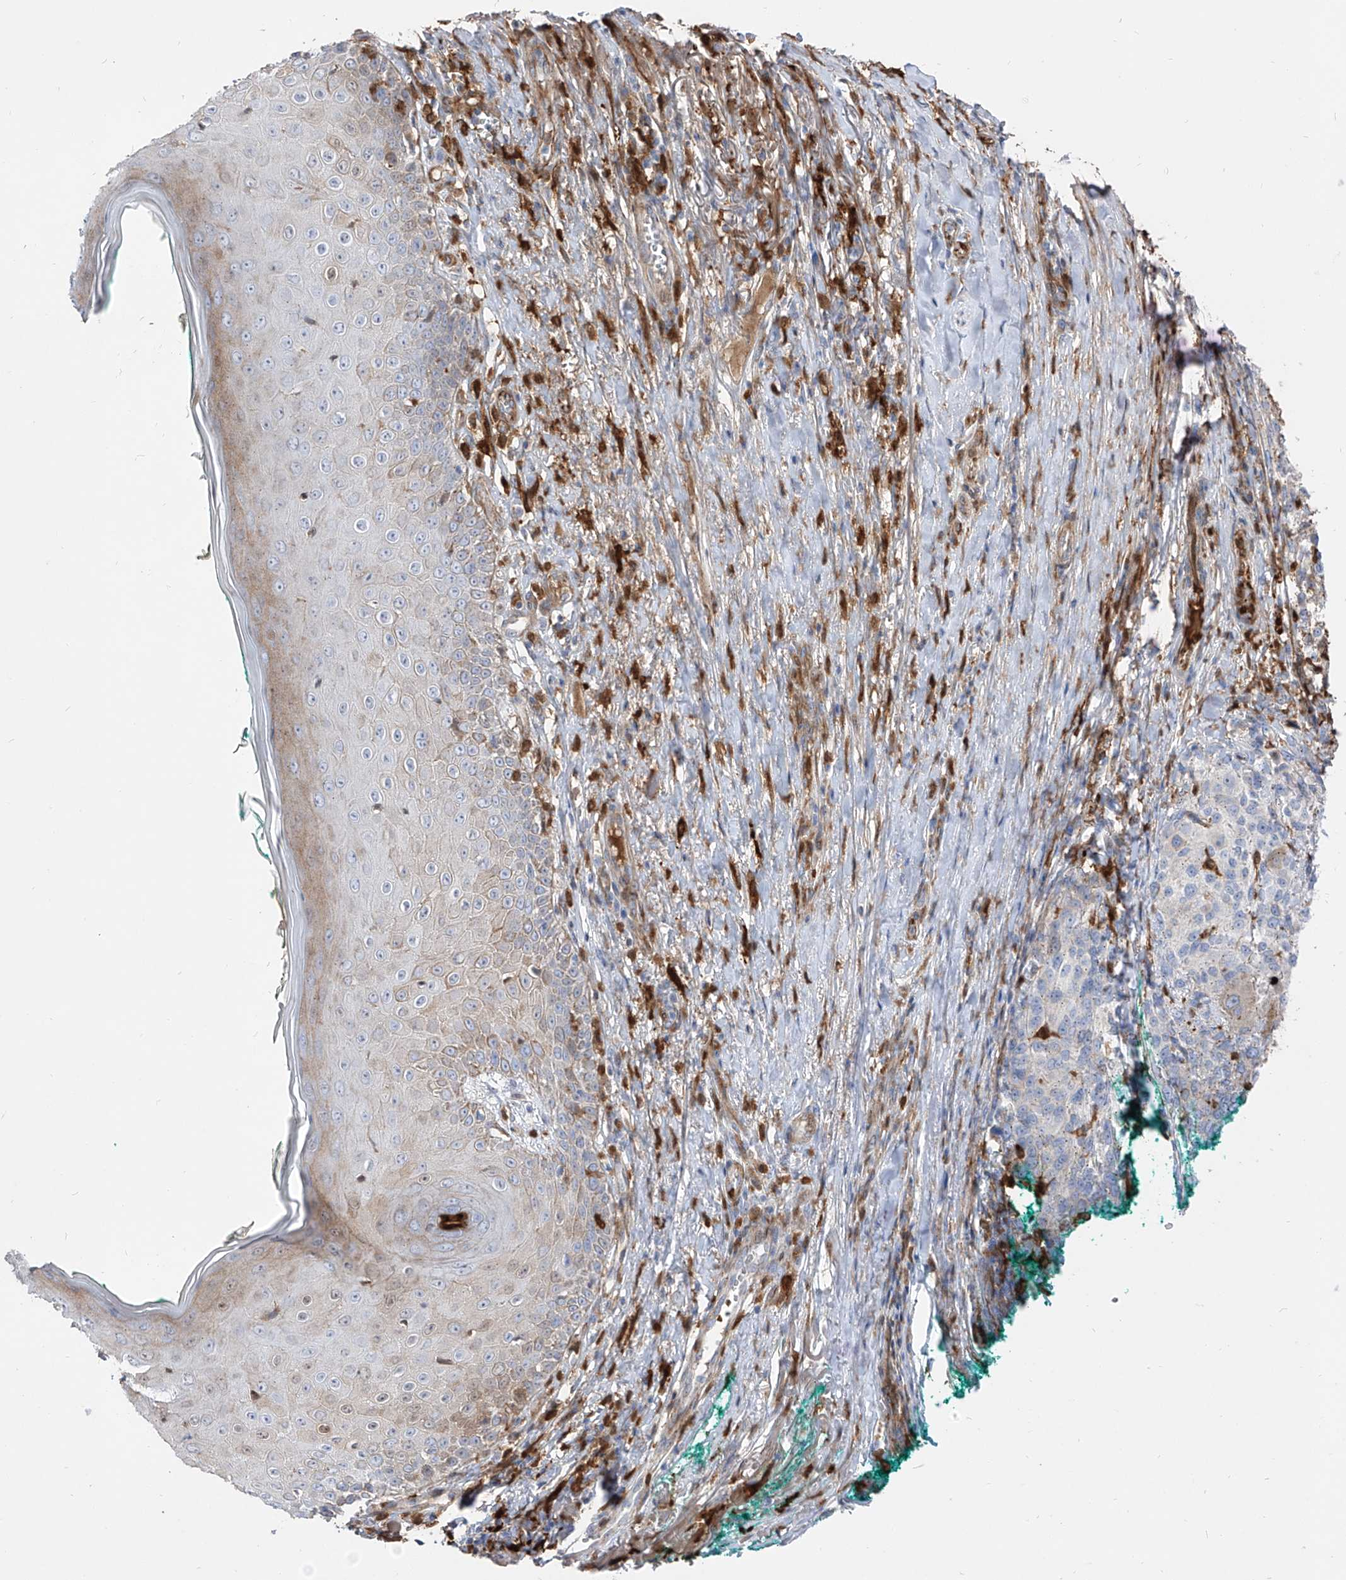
{"staining": {"intensity": "negative", "quantity": "none", "location": "none"}, "tissue": "melanoma", "cell_type": "Tumor cells", "image_type": "cancer", "snomed": [{"axis": "morphology", "description": "Necrosis, NOS"}, {"axis": "morphology", "description": "Malignant melanoma, NOS"}, {"axis": "topography", "description": "Skin"}], "caption": "High power microscopy histopathology image of an IHC photomicrograph of melanoma, revealing no significant positivity in tumor cells.", "gene": "KYNU", "patient": {"sex": "female", "age": 87}}